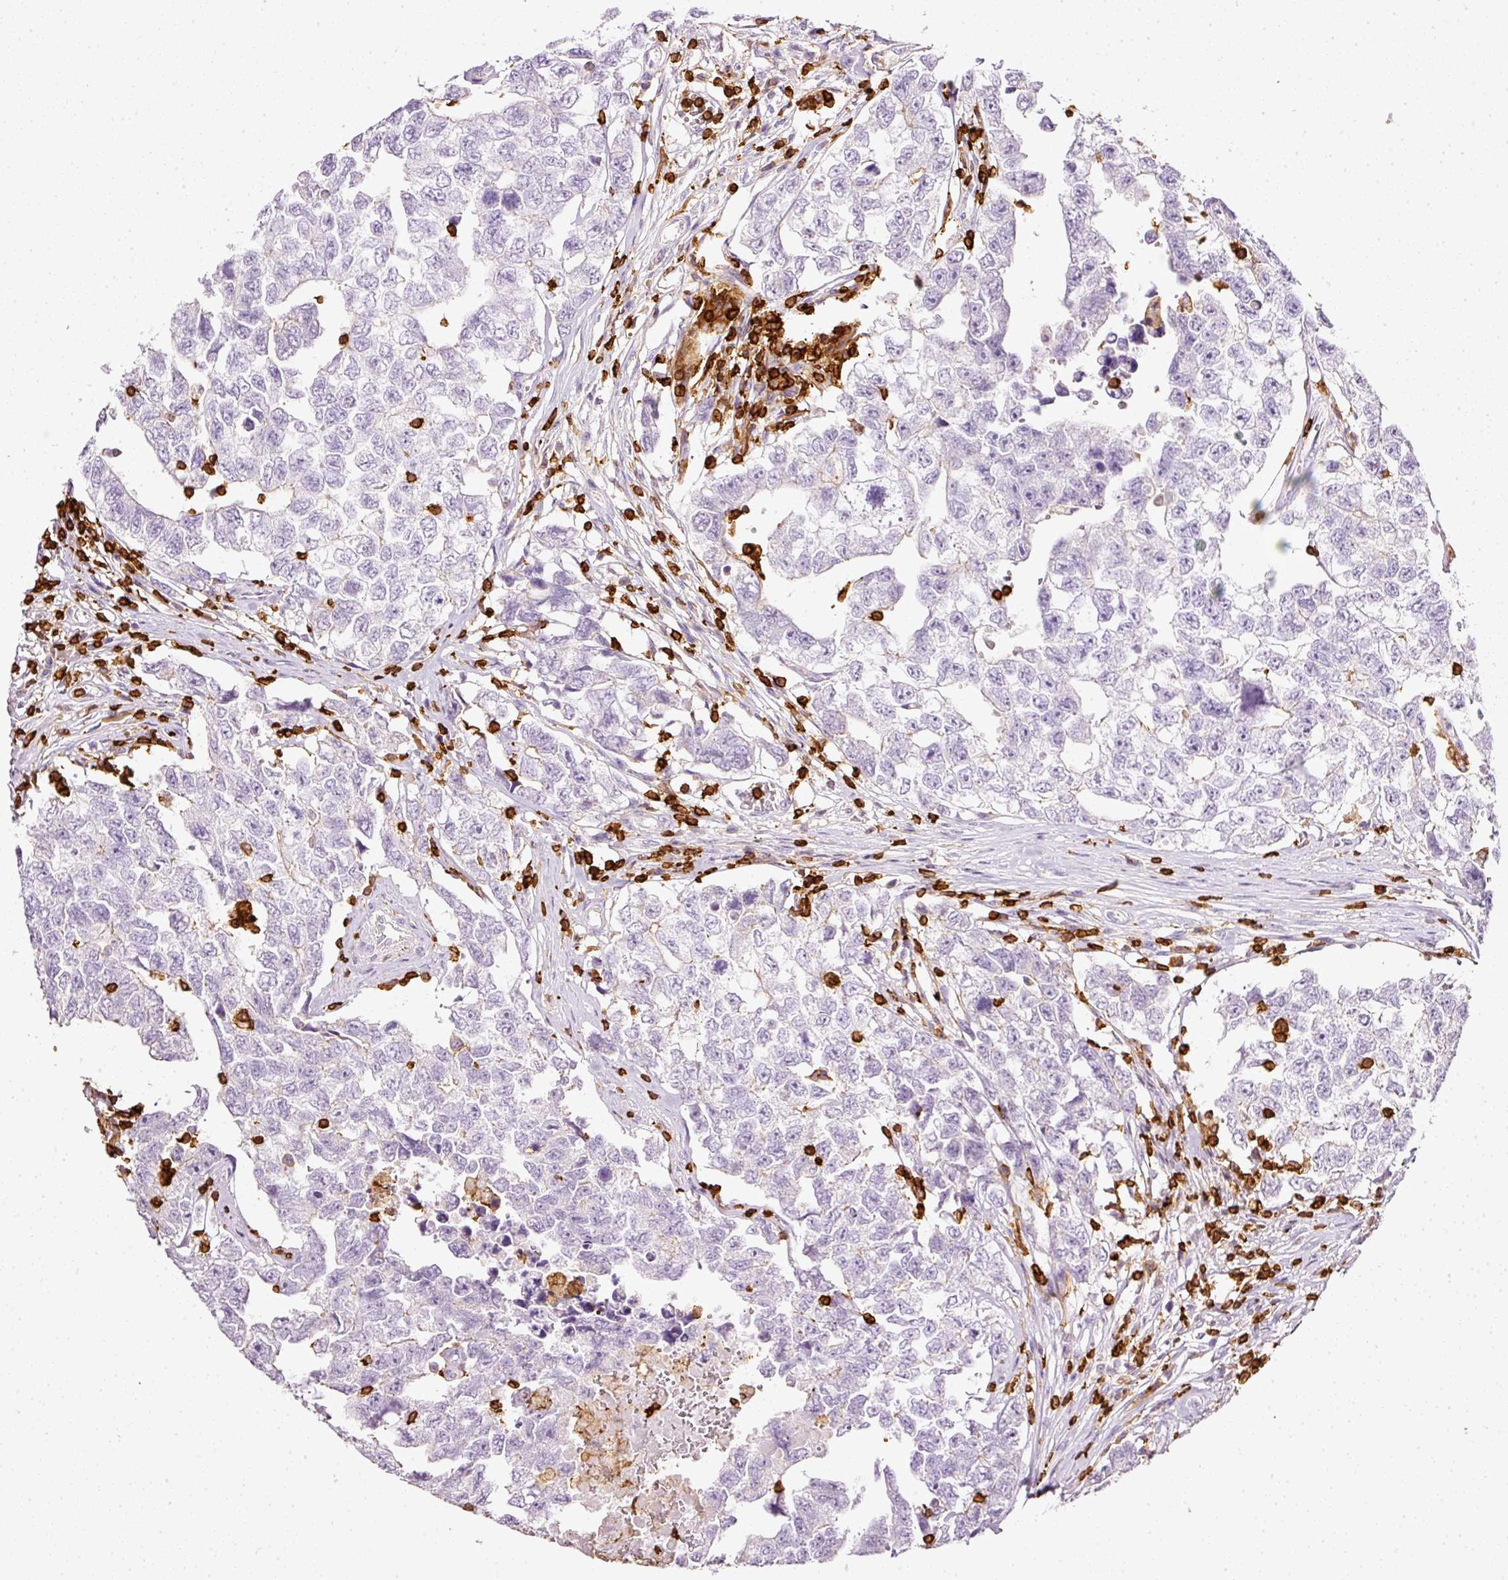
{"staining": {"intensity": "negative", "quantity": "none", "location": "none"}, "tissue": "testis cancer", "cell_type": "Tumor cells", "image_type": "cancer", "snomed": [{"axis": "morphology", "description": "Carcinoma, Embryonal, NOS"}, {"axis": "topography", "description": "Testis"}], "caption": "A histopathology image of testis cancer stained for a protein reveals no brown staining in tumor cells.", "gene": "EVL", "patient": {"sex": "male", "age": 22}}